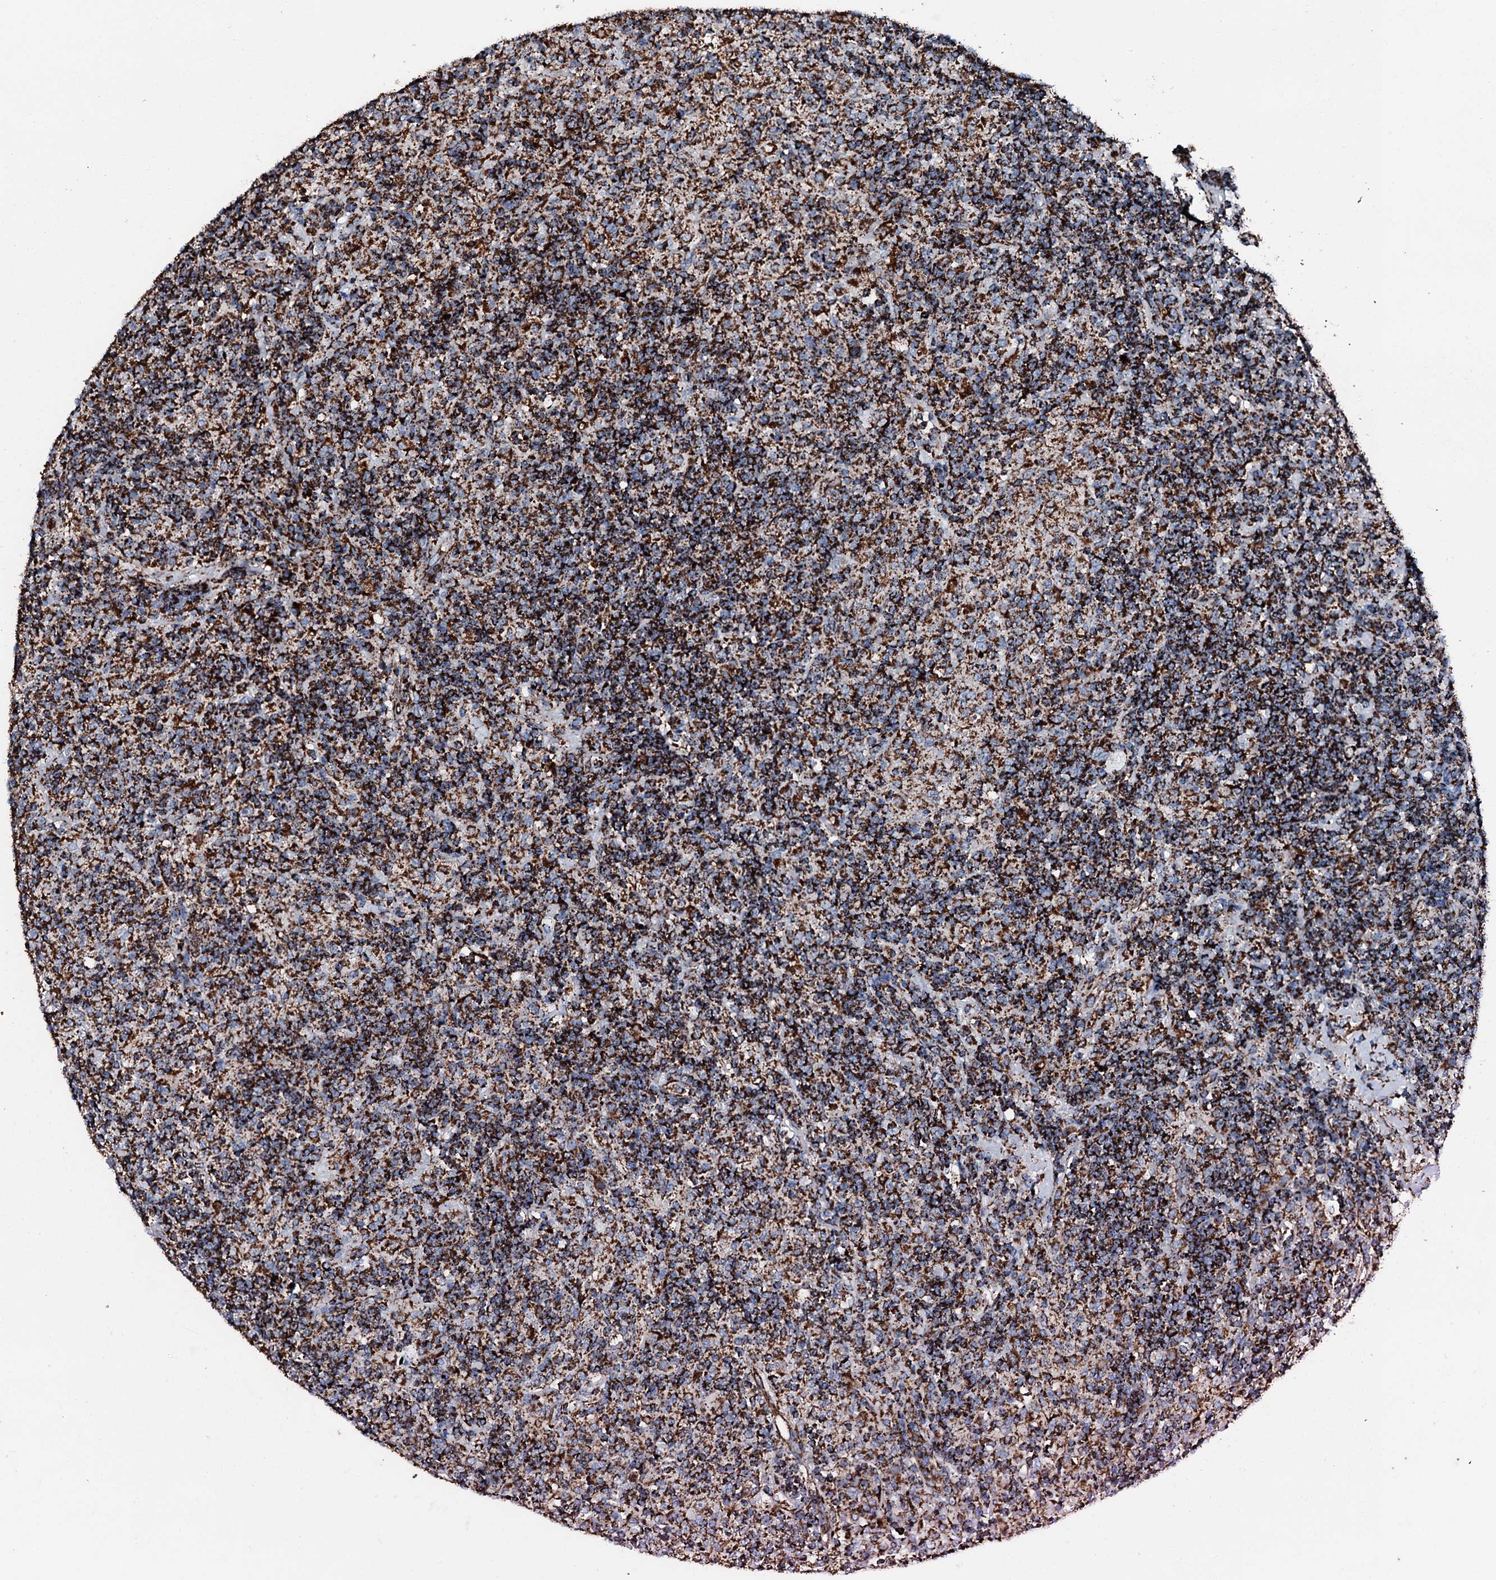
{"staining": {"intensity": "strong", "quantity": ">75%", "location": "cytoplasmic/membranous"}, "tissue": "lymphoma", "cell_type": "Tumor cells", "image_type": "cancer", "snomed": [{"axis": "morphology", "description": "Hodgkin's disease, NOS"}, {"axis": "topography", "description": "Lymph node"}], "caption": "Immunohistochemistry micrograph of human lymphoma stained for a protein (brown), which exhibits high levels of strong cytoplasmic/membranous positivity in about >75% of tumor cells.", "gene": "HADH", "patient": {"sex": "male", "age": 70}}